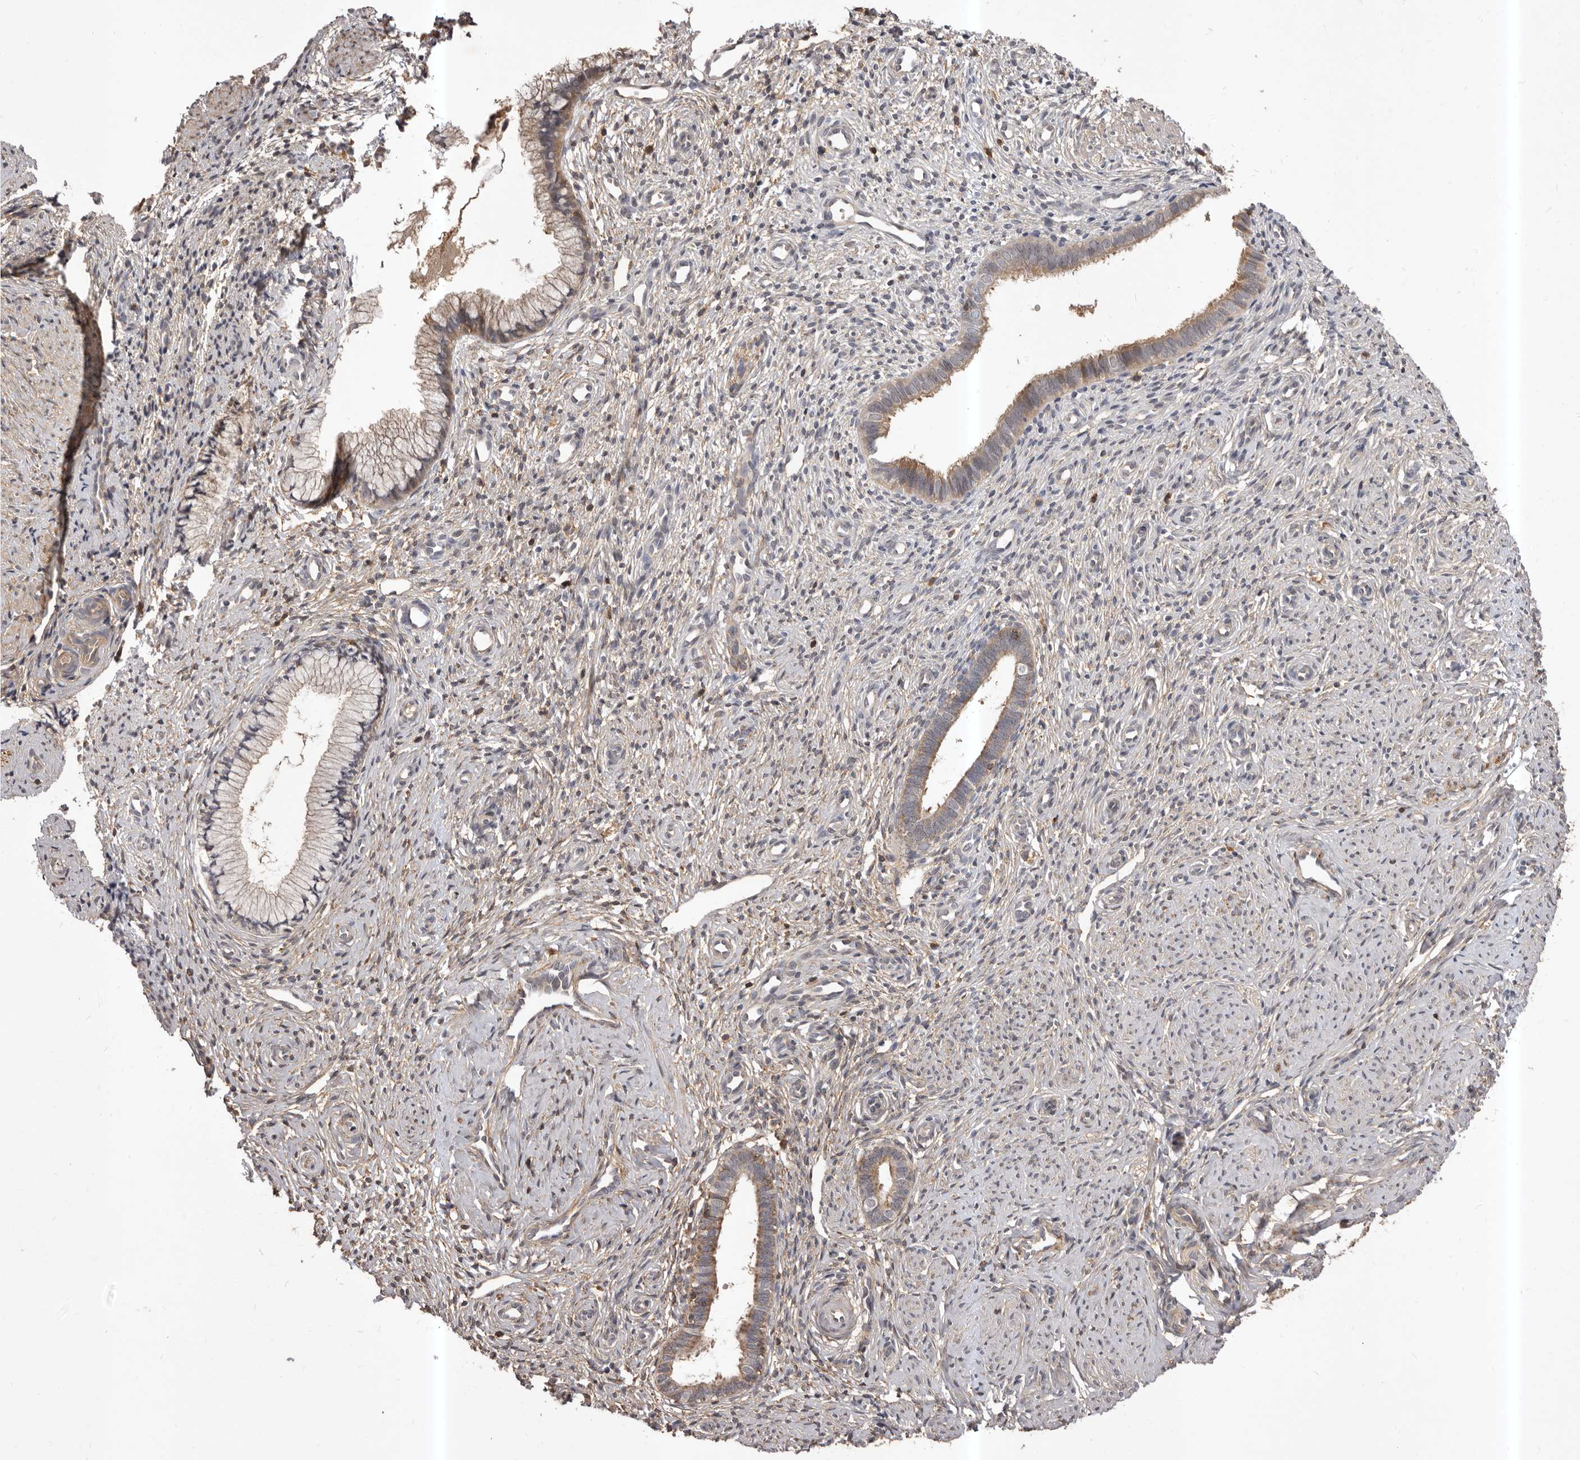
{"staining": {"intensity": "weak", "quantity": "25%-75%", "location": "cytoplasmic/membranous"}, "tissue": "cervix", "cell_type": "Glandular cells", "image_type": "normal", "snomed": [{"axis": "morphology", "description": "Normal tissue, NOS"}, {"axis": "topography", "description": "Cervix"}], "caption": "About 25%-75% of glandular cells in normal cervix exhibit weak cytoplasmic/membranous protein staining as visualized by brown immunohistochemical staining.", "gene": "GLIPR2", "patient": {"sex": "female", "age": 27}}